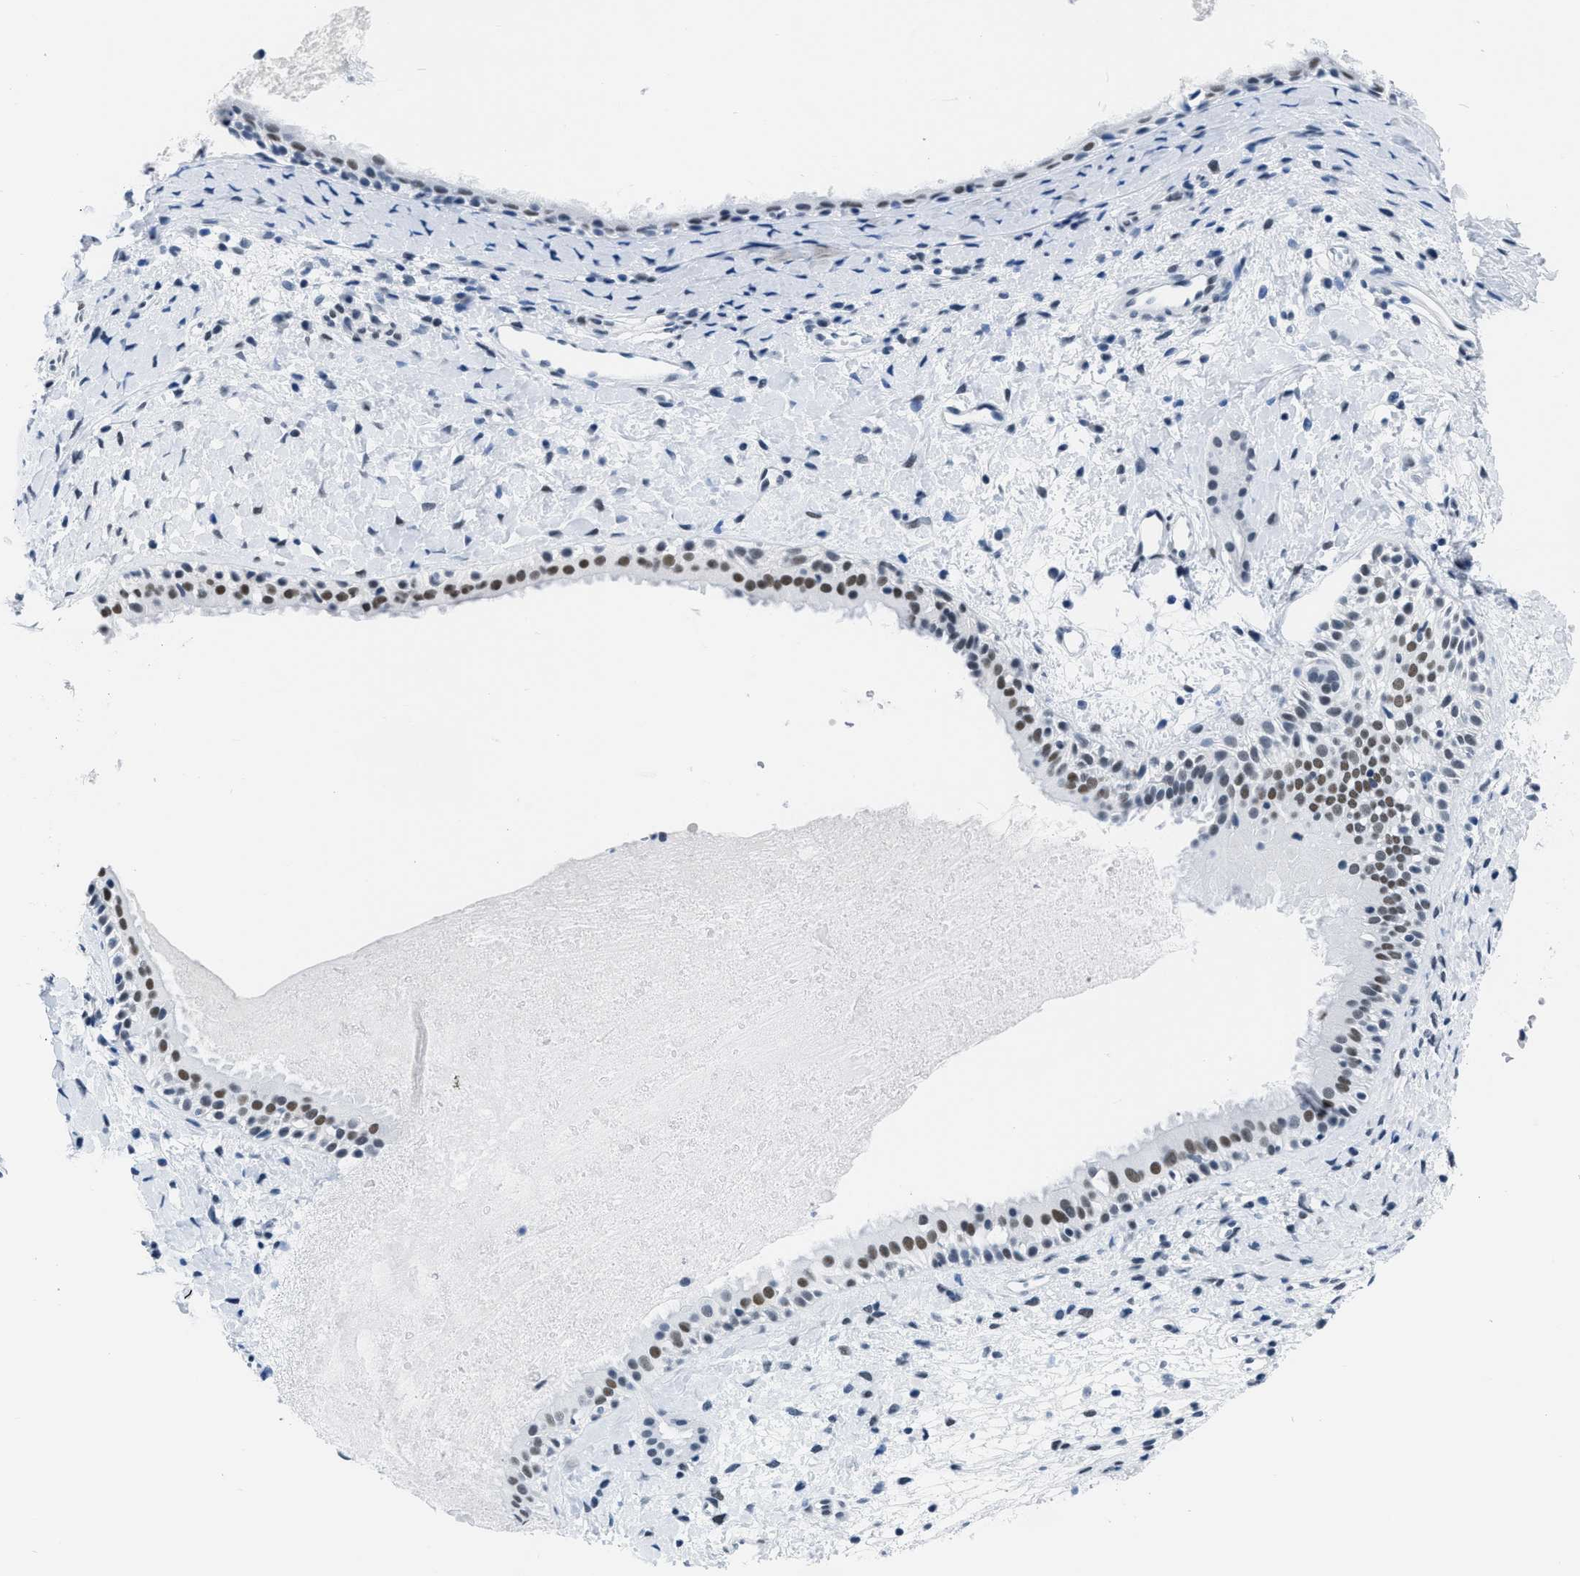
{"staining": {"intensity": "moderate", "quantity": "25%-75%", "location": "nuclear"}, "tissue": "nasopharynx", "cell_type": "Respiratory epithelial cells", "image_type": "normal", "snomed": [{"axis": "morphology", "description": "Normal tissue, NOS"}, {"axis": "topography", "description": "Nasopharynx"}], "caption": "A medium amount of moderate nuclear staining is present in about 25%-75% of respiratory epithelial cells in normal nasopharynx. (IHC, brightfield microscopy, high magnification).", "gene": "CTBP1", "patient": {"sex": "male", "age": 22}}